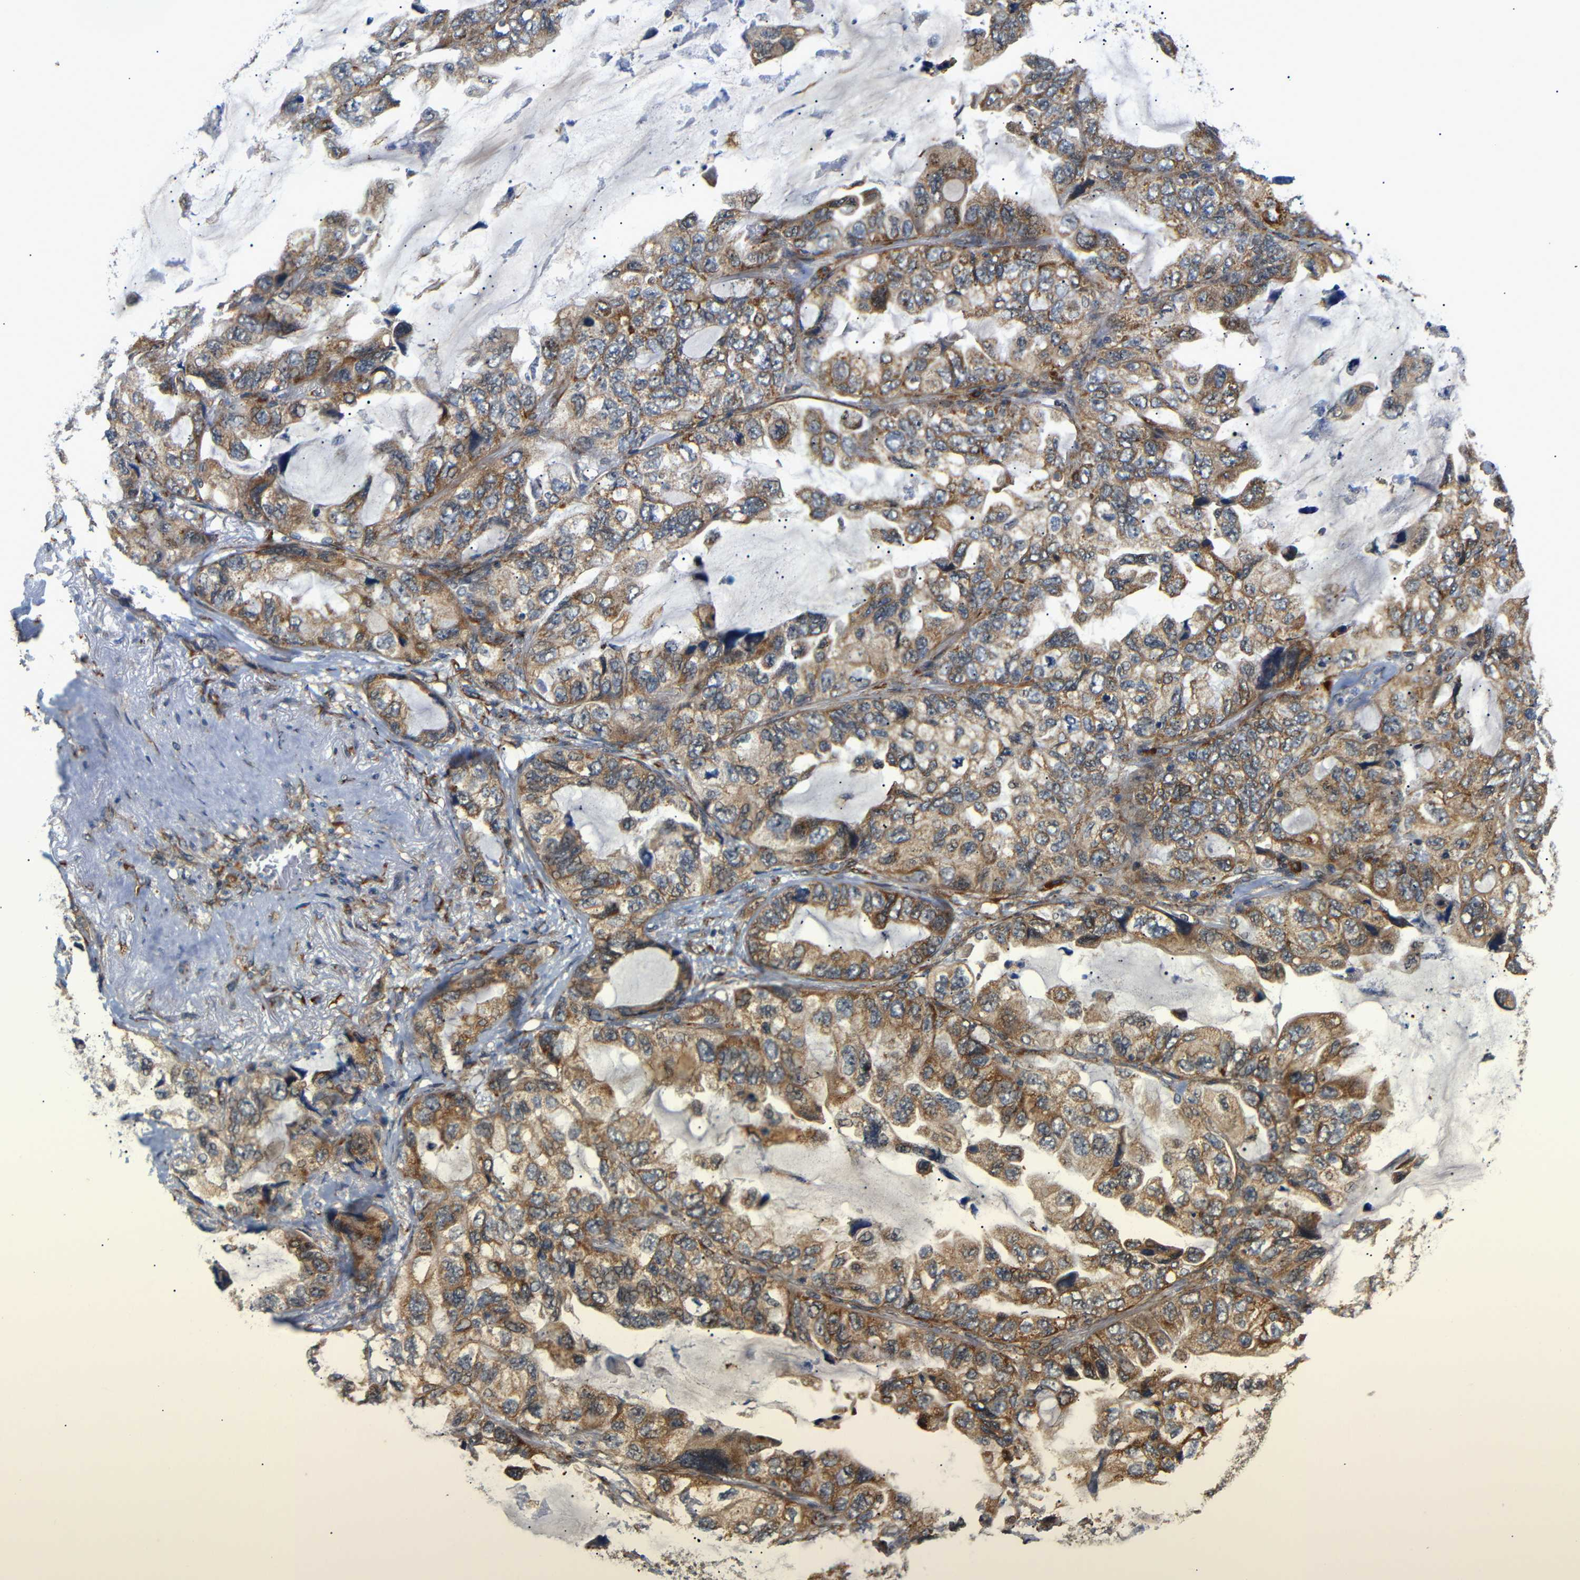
{"staining": {"intensity": "moderate", "quantity": ">75%", "location": "cytoplasmic/membranous"}, "tissue": "lung cancer", "cell_type": "Tumor cells", "image_type": "cancer", "snomed": [{"axis": "morphology", "description": "Squamous cell carcinoma, NOS"}, {"axis": "topography", "description": "Lung"}], "caption": "Brown immunohistochemical staining in lung cancer exhibits moderate cytoplasmic/membranous expression in approximately >75% of tumor cells. Using DAB (brown) and hematoxylin (blue) stains, captured at high magnification using brightfield microscopy.", "gene": "KANK4", "patient": {"sex": "female", "age": 73}}